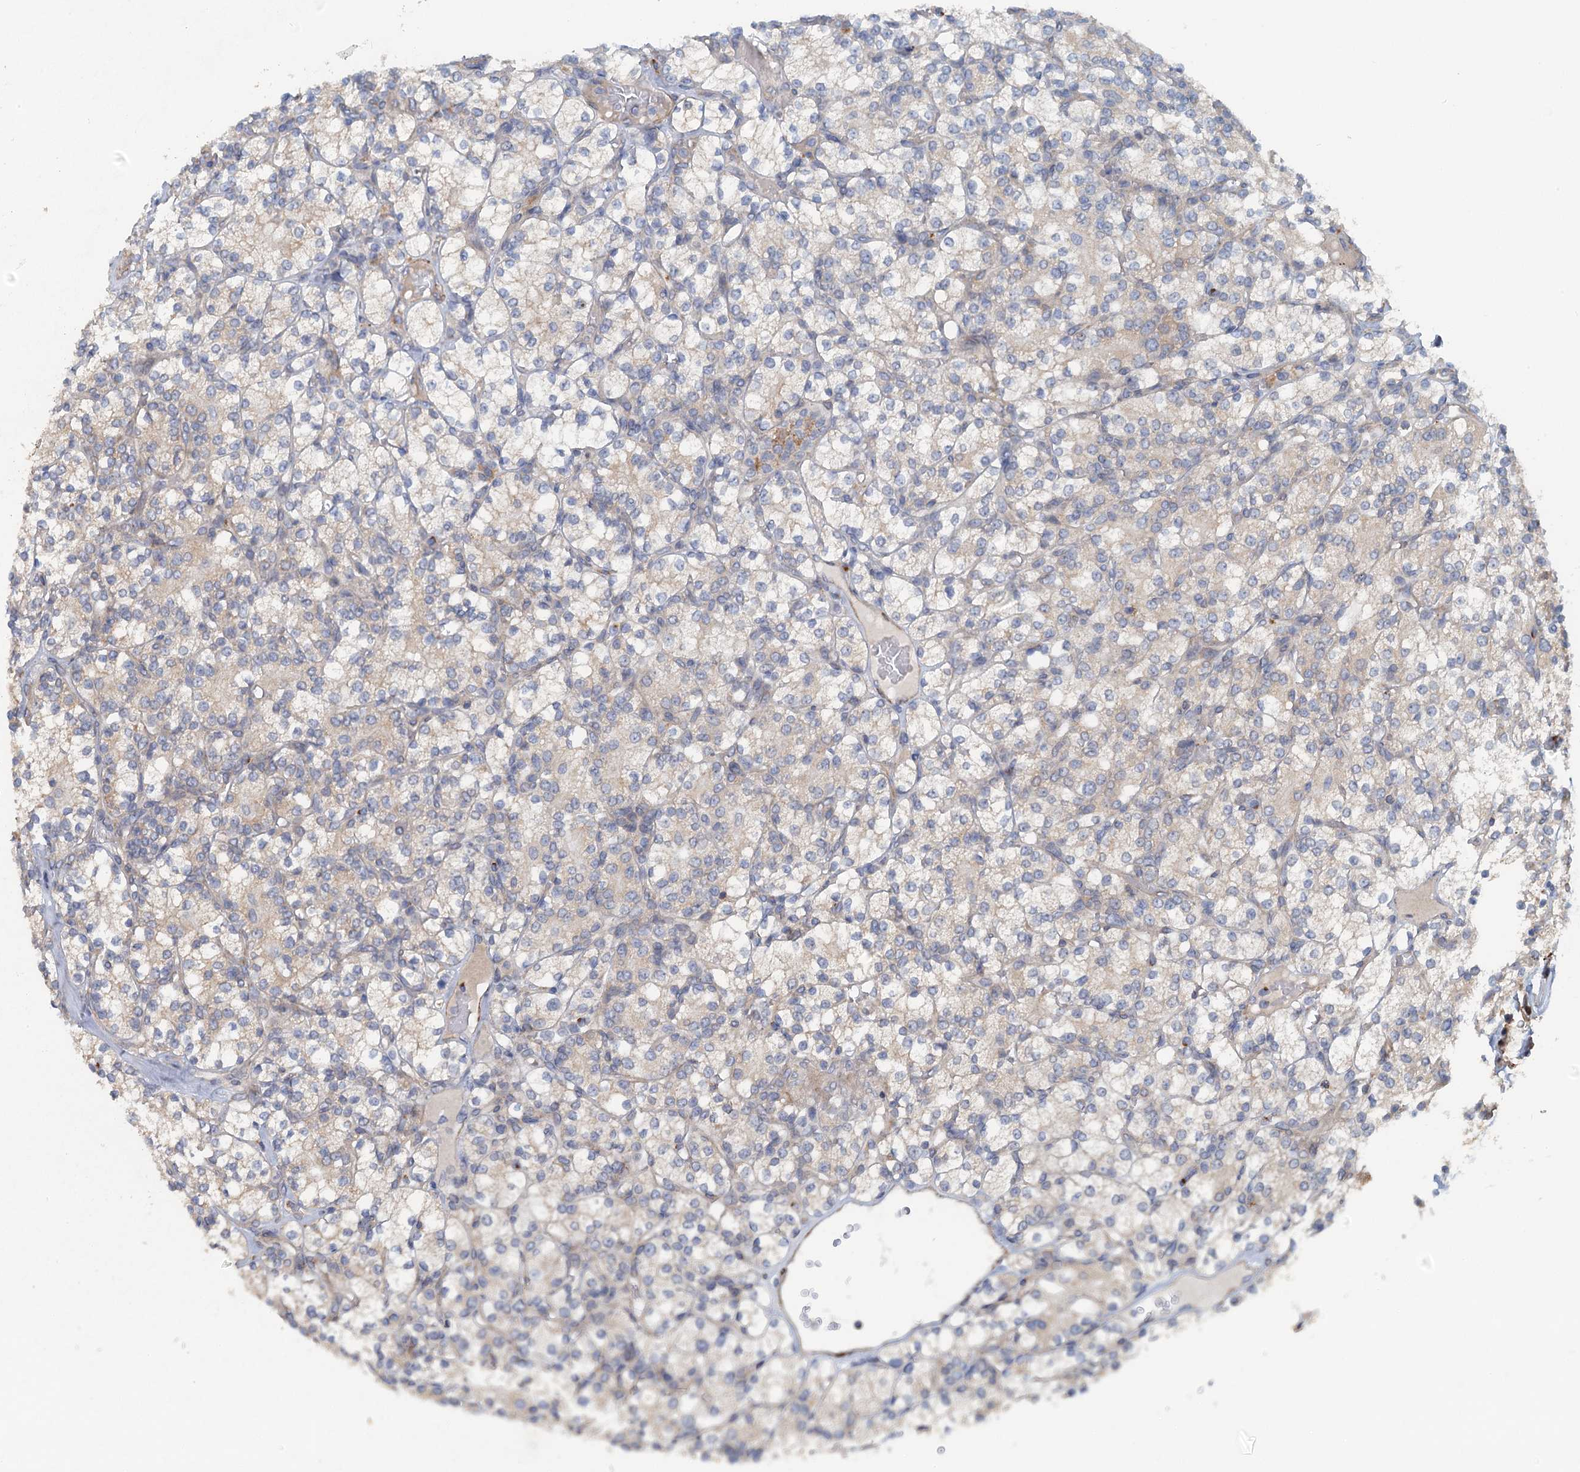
{"staining": {"intensity": "negative", "quantity": "none", "location": "none"}, "tissue": "renal cancer", "cell_type": "Tumor cells", "image_type": "cancer", "snomed": [{"axis": "morphology", "description": "Adenocarcinoma, NOS"}, {"axis": "topography", "description": "Kidney"}], "caption": "IHC of human renal cancer (adenocarcinoma) shows no expression in tumor cells.", "gene": "POGLUT3", "patient": {"sex": "male", "age": 77}}